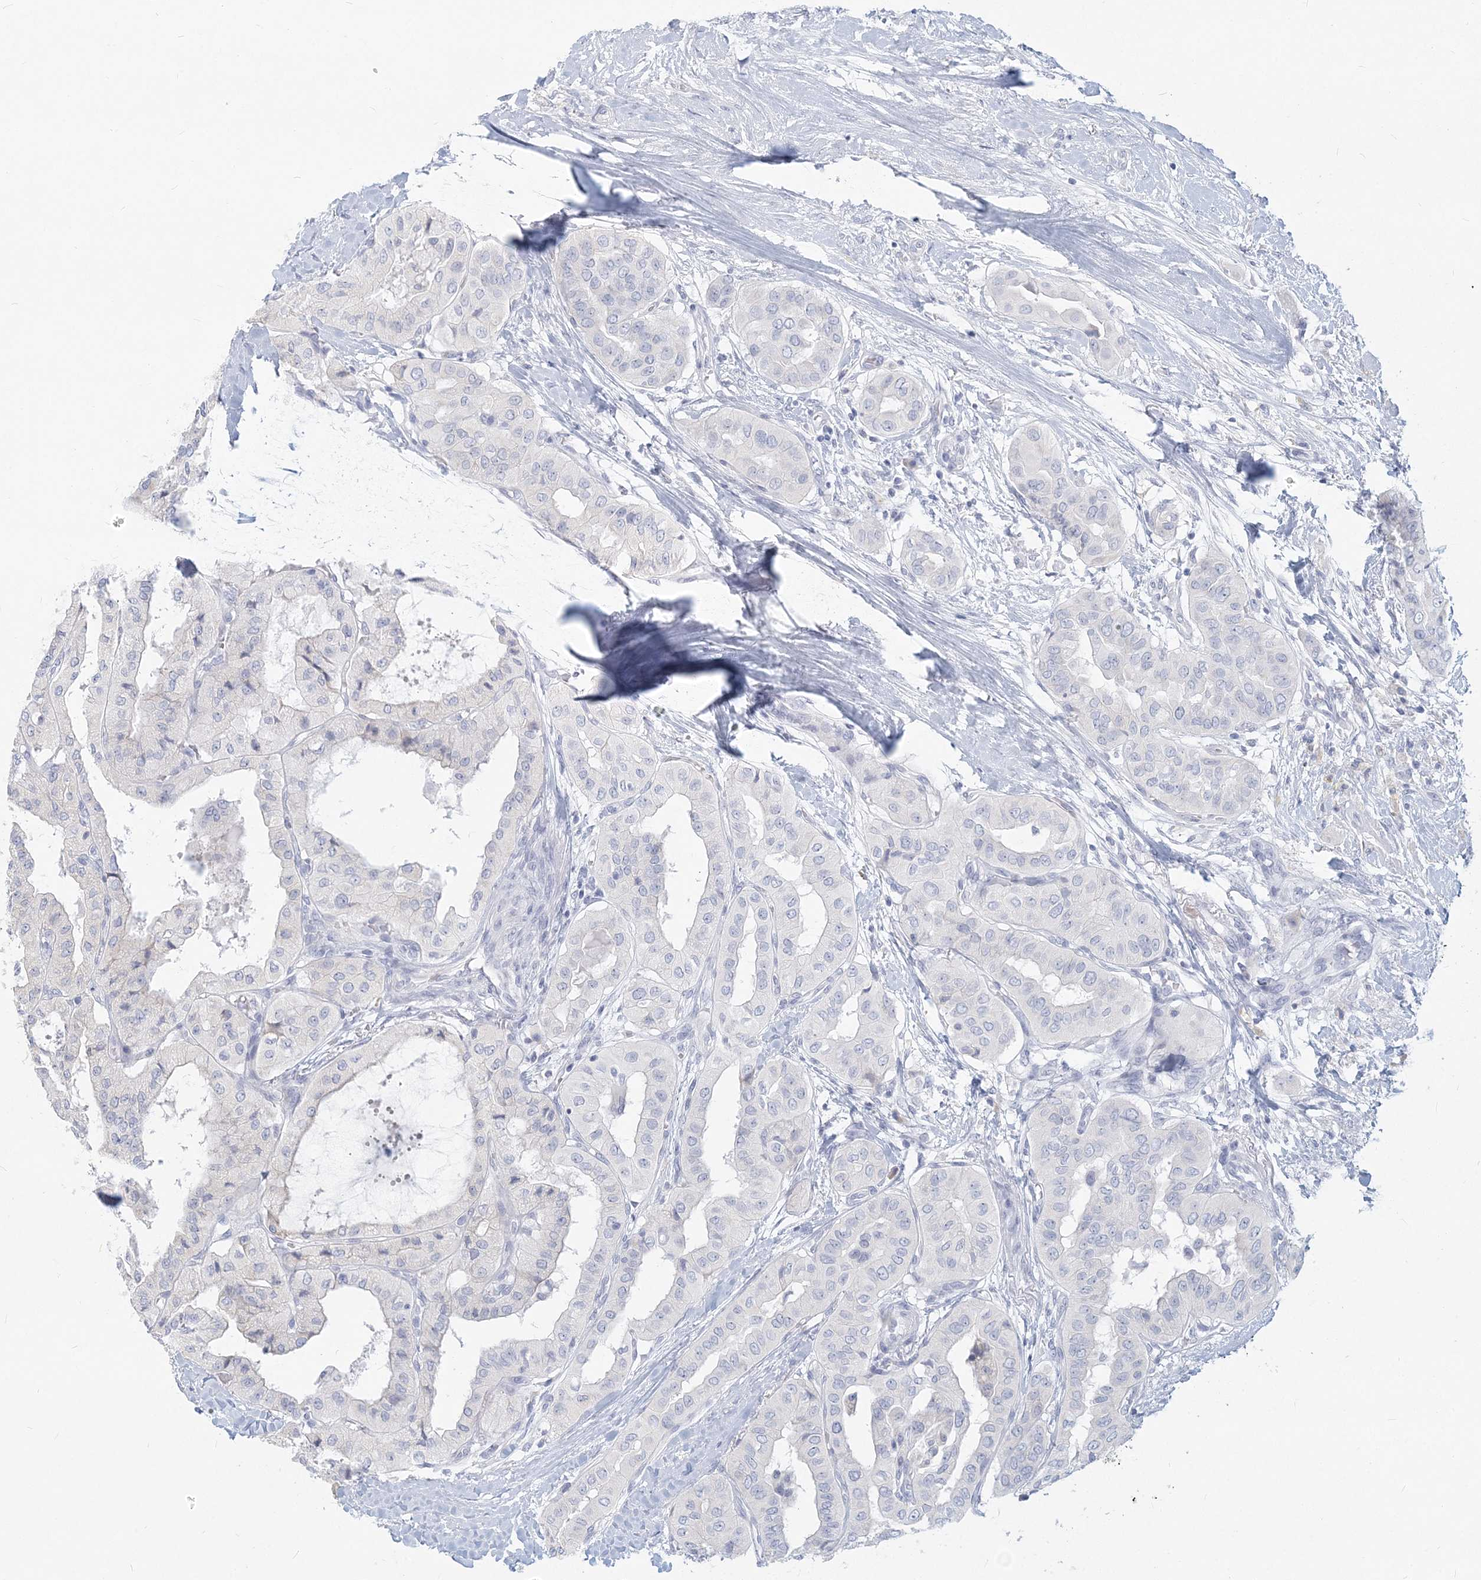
{"staining": {"intensity": "negative", "quantity": "none", "location": "none"}, "tissue": "thyroid cancer", "cell_type": "Tumor cells", "image_type": "cancer", "snomed": [{"axis": "morphology", "description": "Papillary adenocarcinoma, NOS"}, {"axis": "topography", "description": "Thyroid gland"}], "caption": "Tumor cells are negative for protein expression in human thyroid cancer (papillary adenocarcinoma).", "gene": "CSN1S1", "patient": {"sex": "female", "age": 59}}